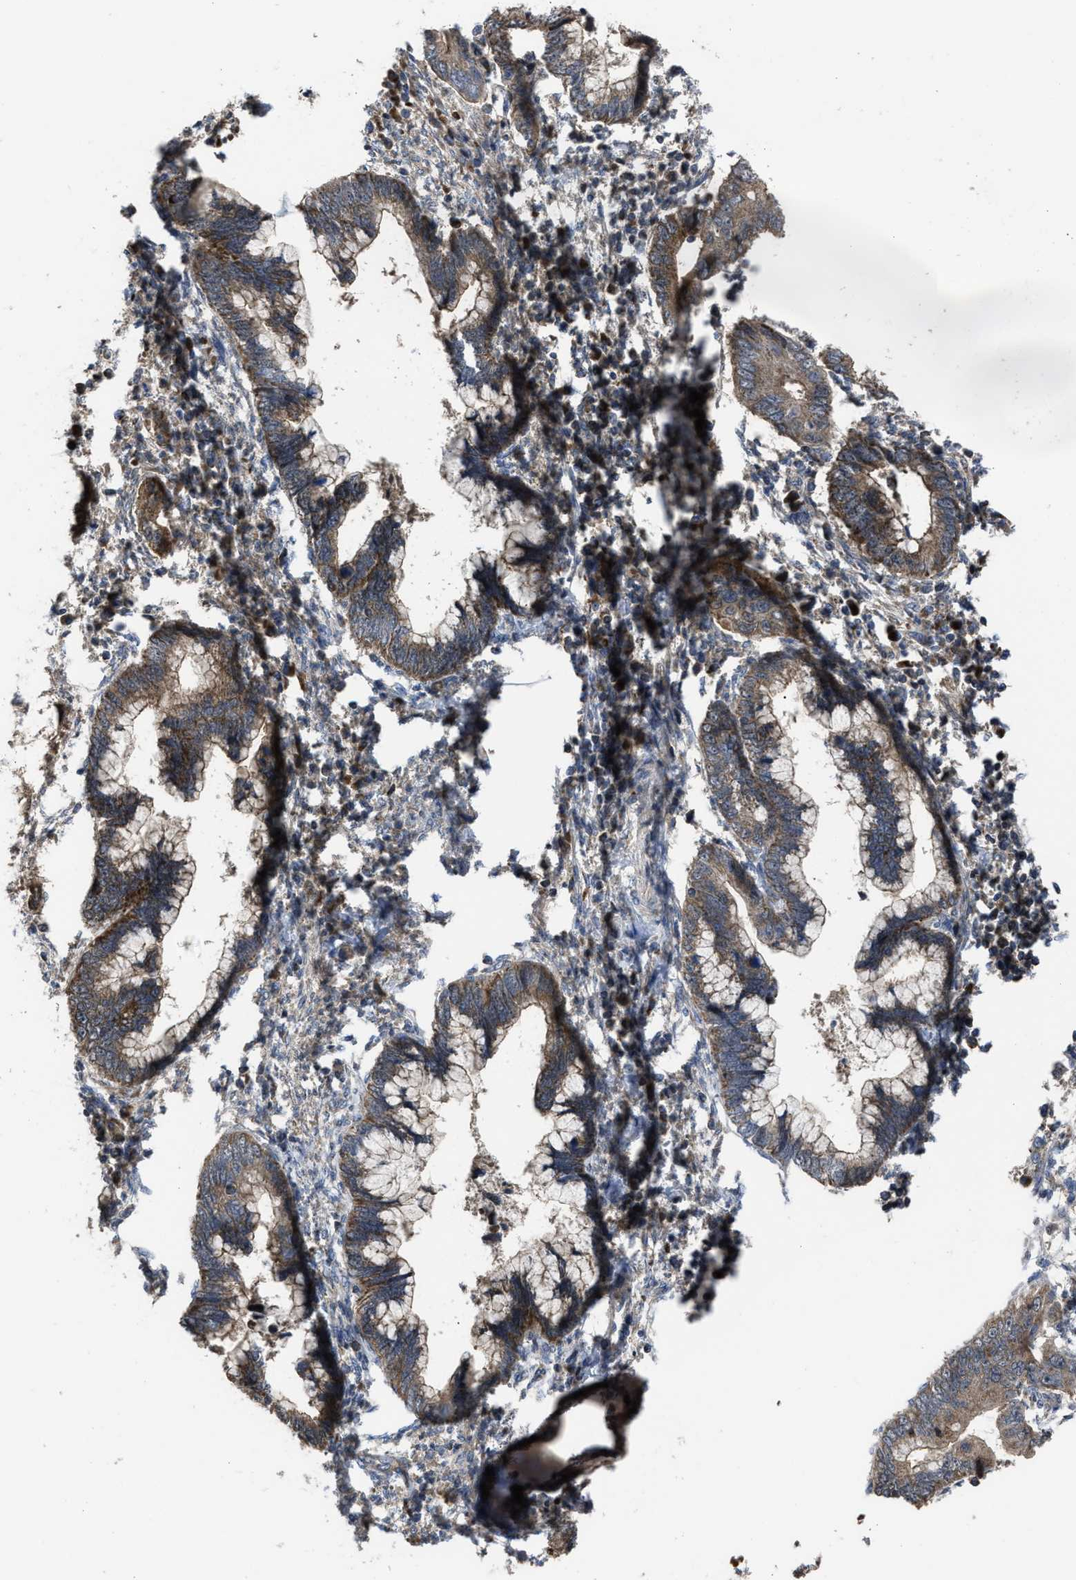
{"staining": {"intensity": "moderate", "quantity": ">75%", "location": "cytoplasmic/membranous"}, "tissue": "cervical cancer", "cell_type": "Tumor cells", "image_type": "cancer", "snomed": [{"axis": "morphology", "description": "Adenocarcinoma, NOS"}, {"axis": "topography", "description": "Cervix"}], "caption": "Brown immunohistochemical staining in human cervical cancer (adenocarcinoma) exhibits moderate cytoplasmic/membranous expression in approximately >75% of tumor cells.", "gene": "PASK", "patient": {"sex": "female", "age": 44}}